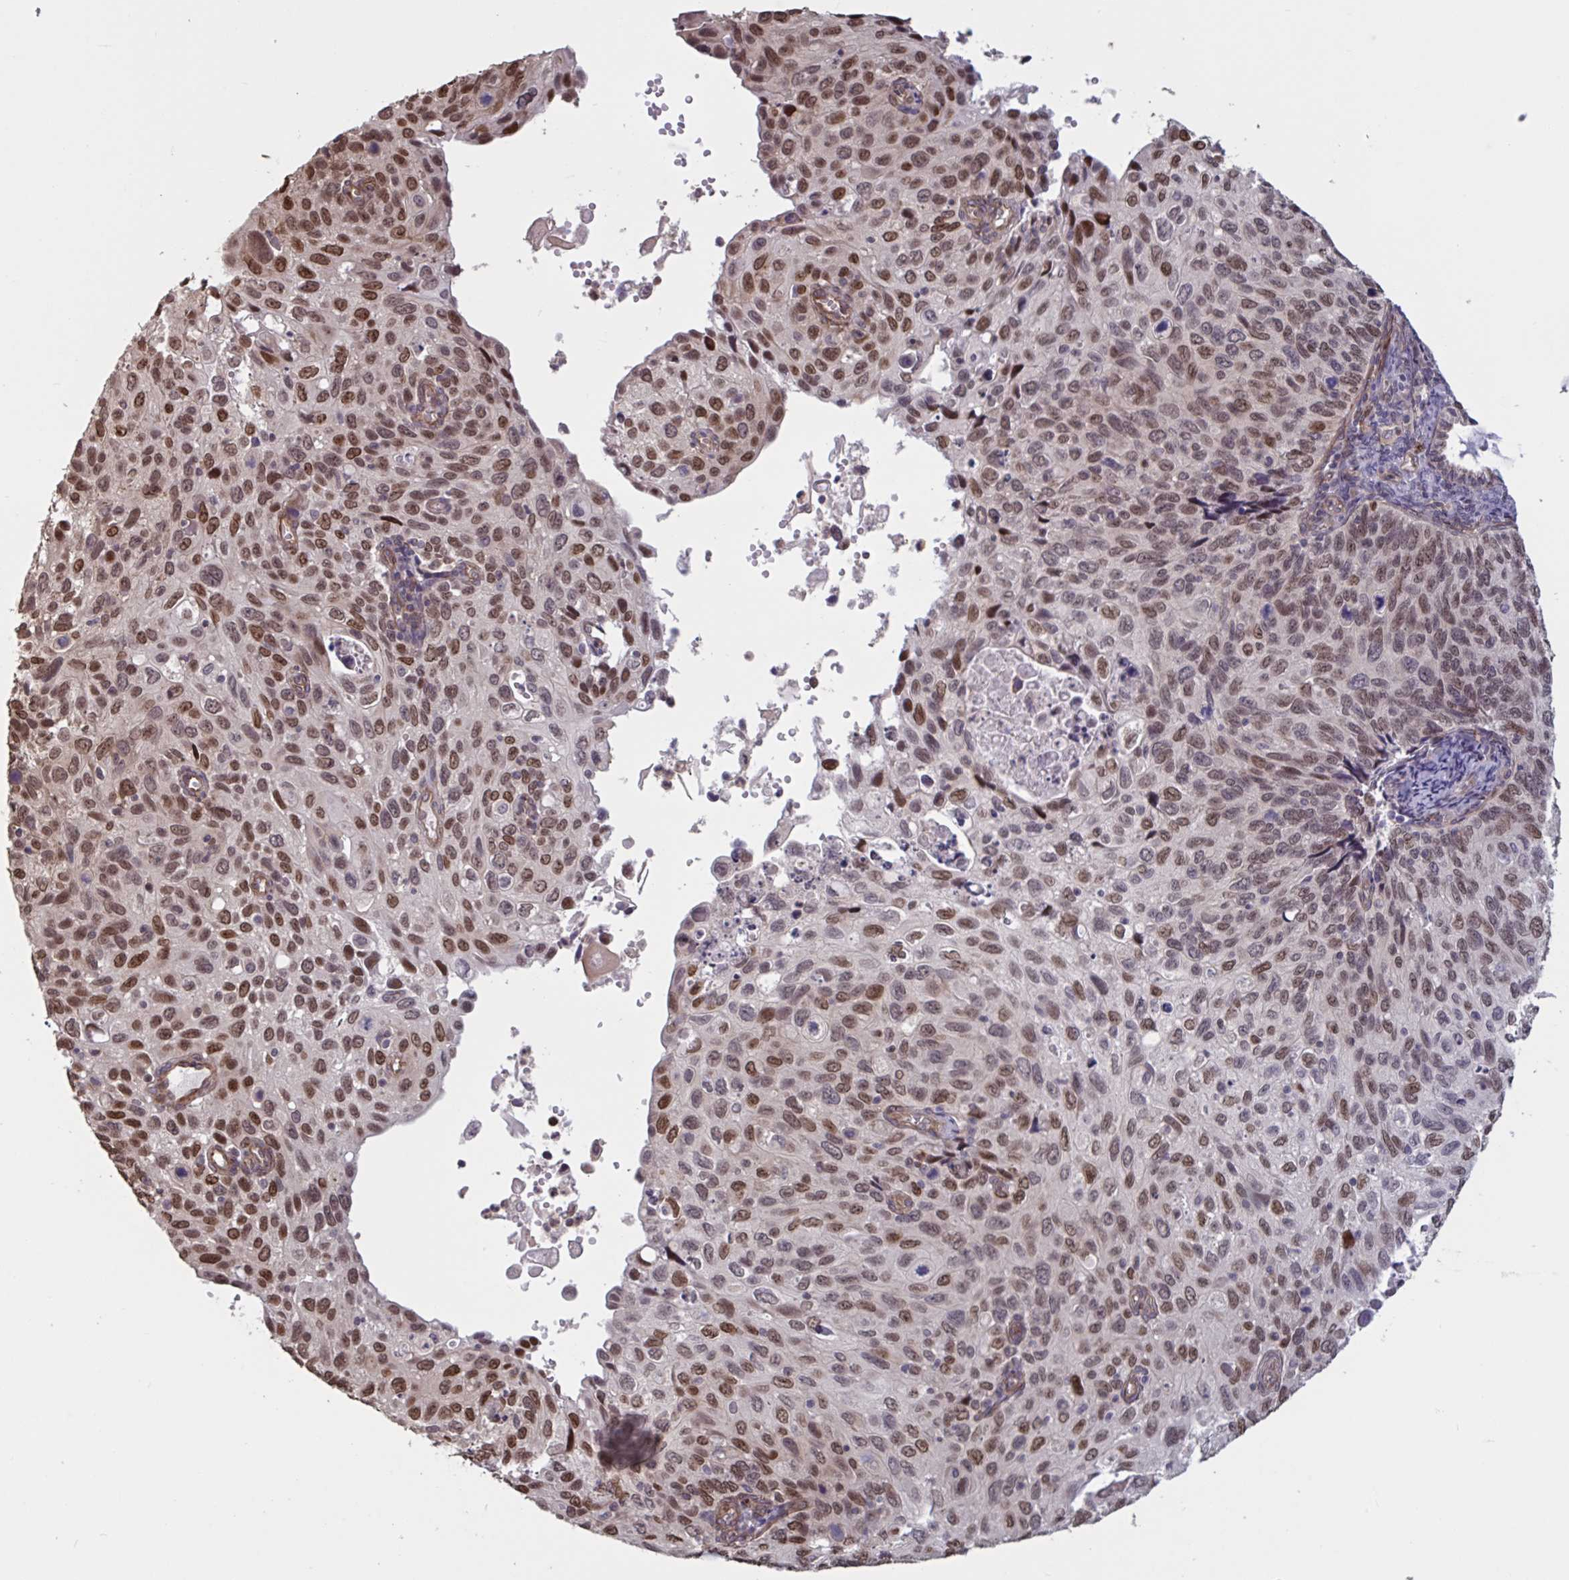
{"staining": {"intensity": "moderate", "quantity": ">75%", "location": "nuclear"}, "tissue": "cervical cancer", "cell_type": "Tumor cells", "image_type": "cancer", "snomed": [{"axis": "morphology", "description": "Squamous cell carcinoma, NOS"}, {"axis": "topography", "description": "Cervix"}], "caption": "IHC of cervical cancer displays medium levels of moderate nuclear positivity in approximately >75% of tumor cells.", "gene": "IPO5", "patient": {"sex": "female", "age": 70}}